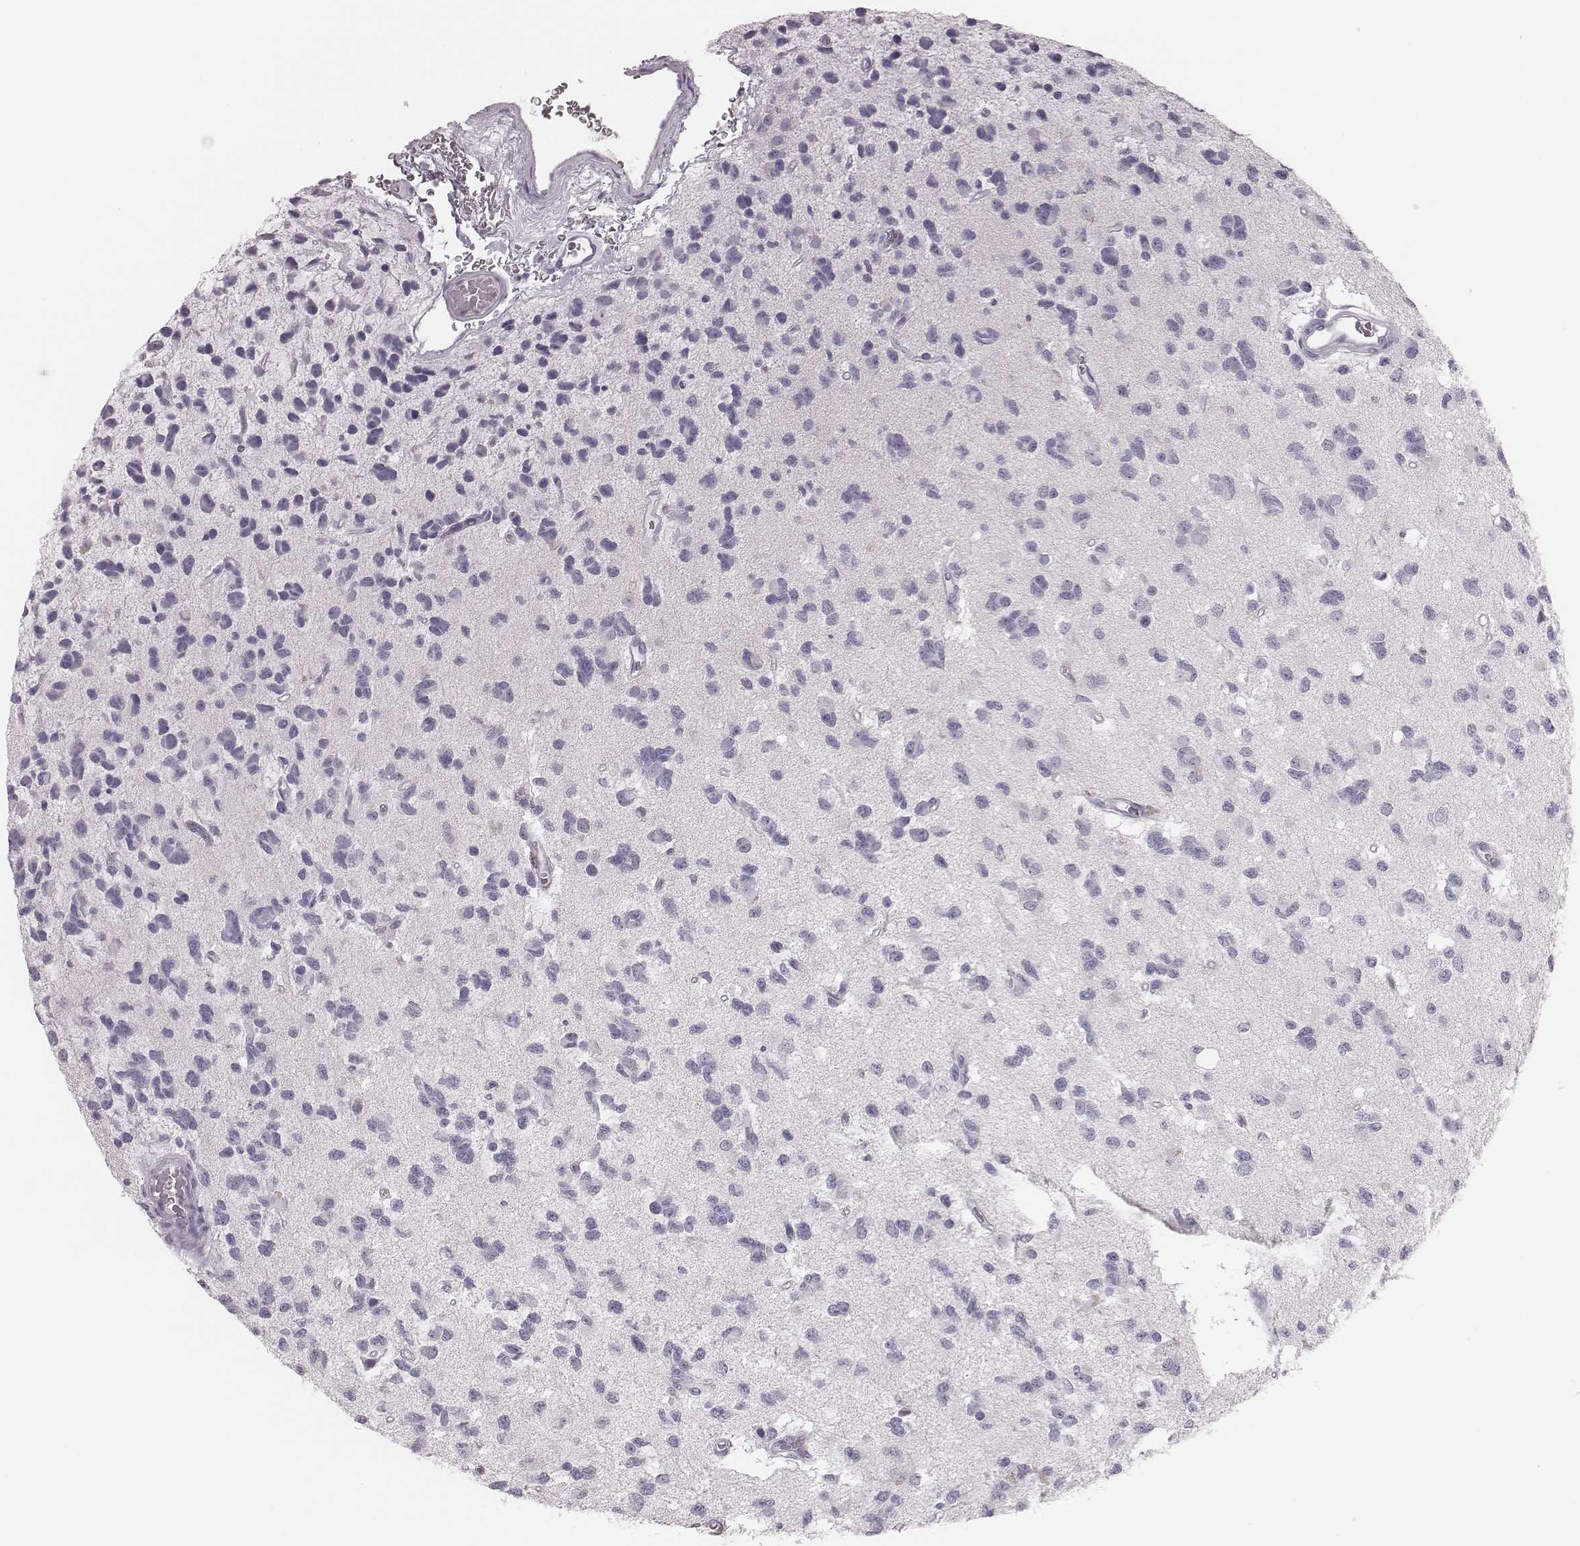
{"staining": {"intensity": "negative", "quantity": "none", "location": "none"}, "tissue": "glioma", "cell_type": "Tumor cells", "image_type": "cancer", "snomed": [{"axis": "morphology", "description": "Glioma, malignant, Low grade"}, {"axis": "topography", "description": "Brain"}], "caption": "An image of low-grade glioma (malignant) stained for a protein reveals no brown staining in tumor cells.", "gene": "CSH1", "patient": {"sex": "female", "age": 45}}